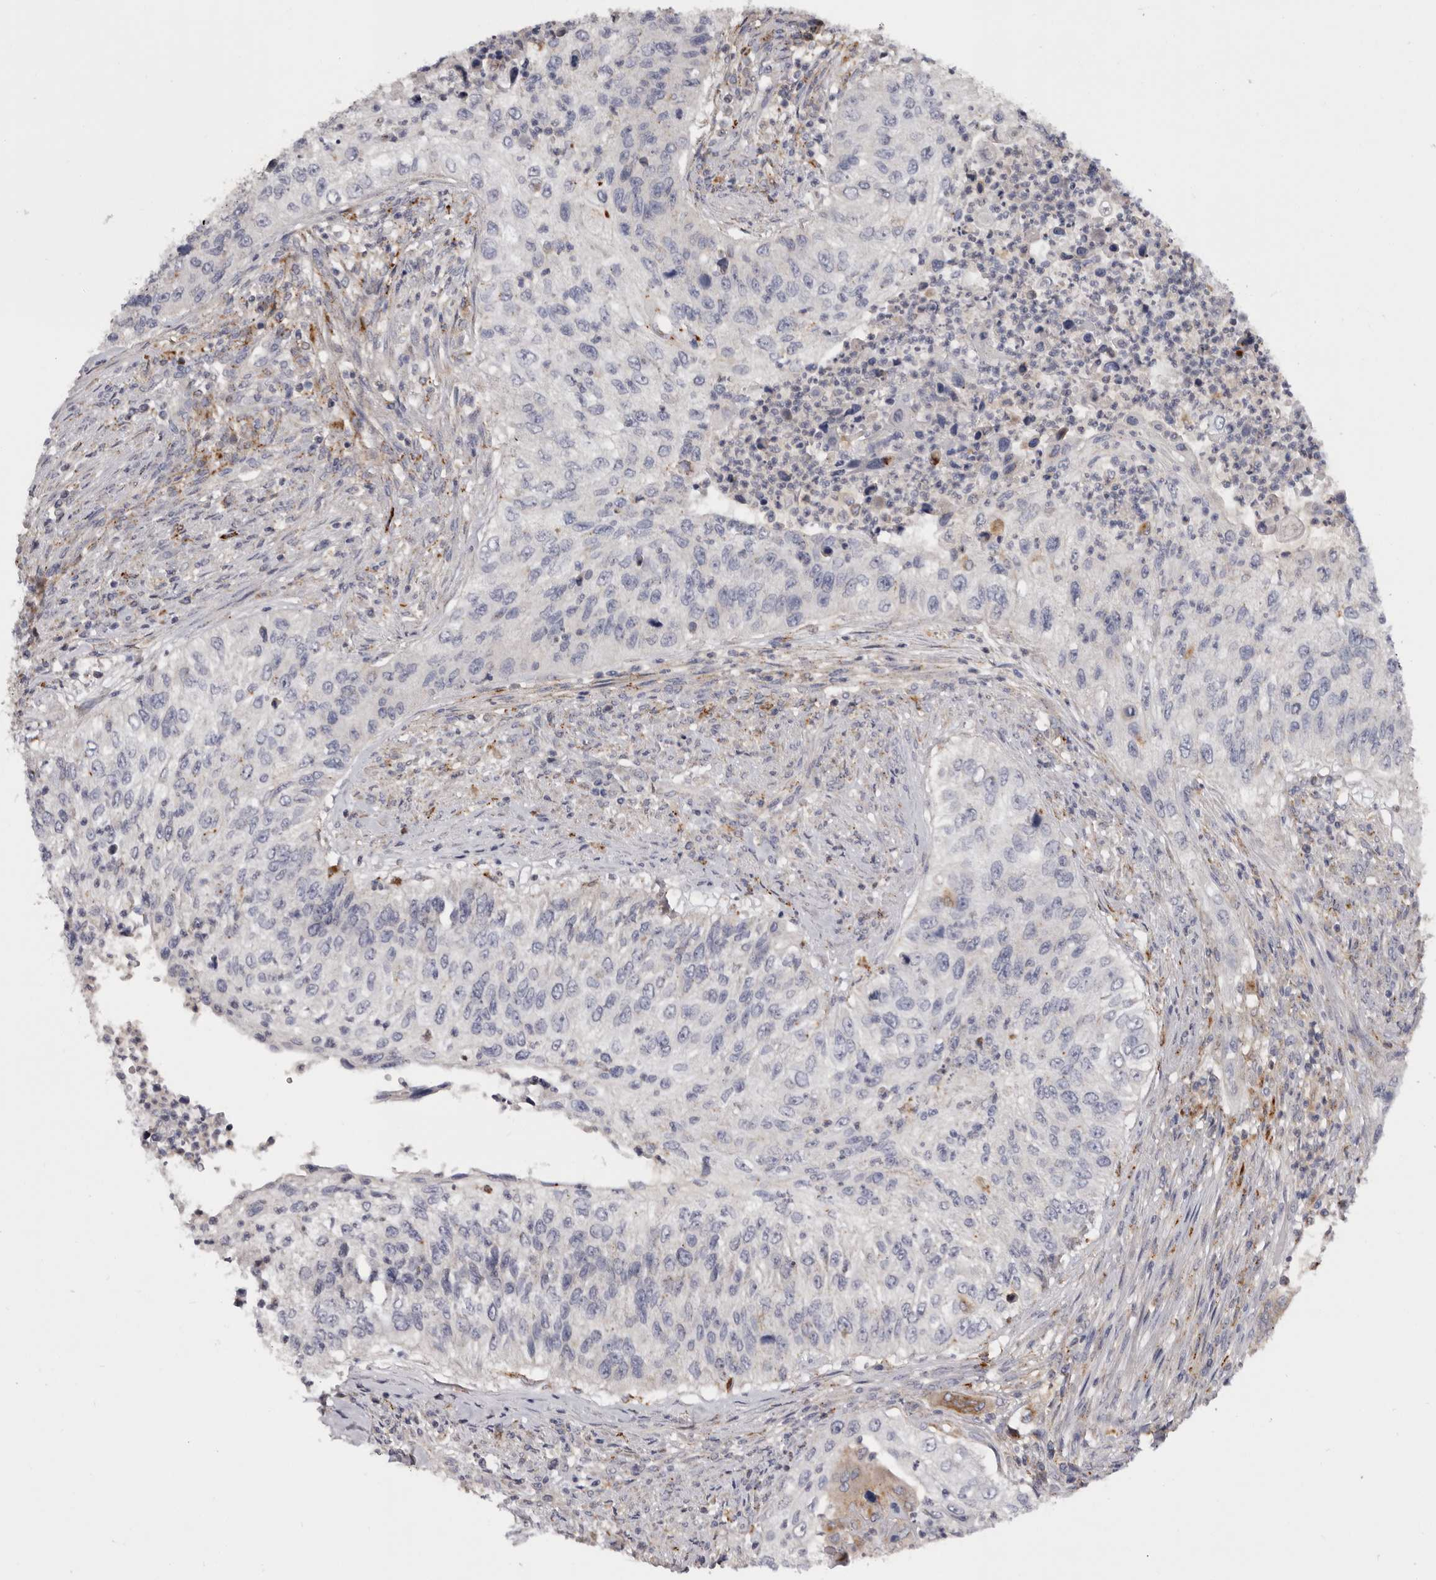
{"staining": {"intensity": "negative", "quantity": "none", "location": "none"}, "tissue": "urothelial cancer", "cell_type": "Tumor cells", "image_type": "cancer", "snomed": [{"axis": "morphology", "description": "Urothelial carcinoma, High grade"}, {"axis": "topography", "description": "Urinary bladder"}], "caption": "Immunohistochemical staining of human urothelial carcinoma (high-grade) exhibits no significant expression in tumor cells. (Stains: DAB (3,3'-diaminobenzidine) IHC with hematoxylin counter stain, Microscopy: brightfield microscopy at high magnification).", "gene": "DAP", "patient": {"sex": "female", "age": 60}}